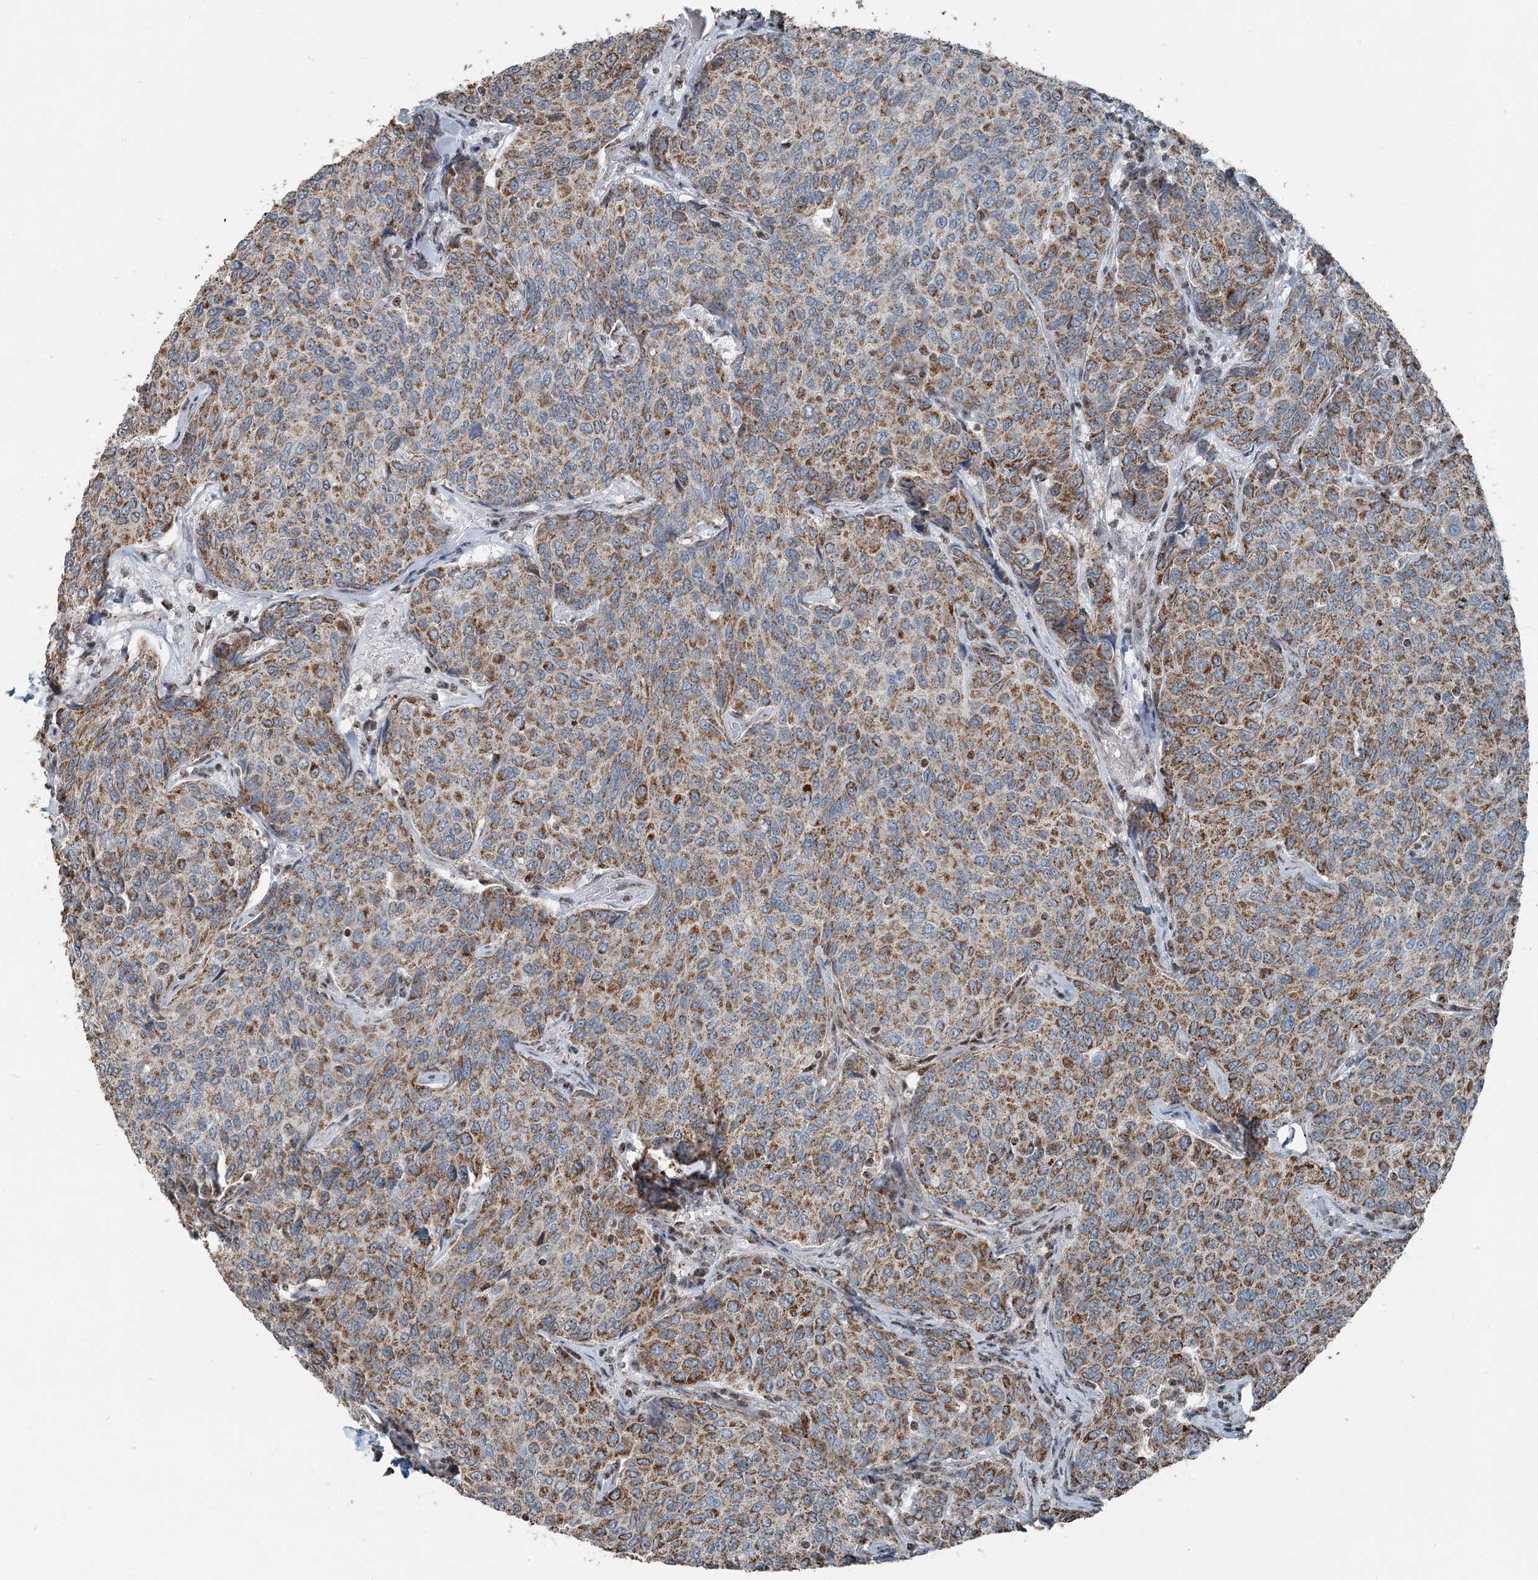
{"staining": {"intensity": "moderate", "quantity": ">75%", "location": "cytoplasmic/membranous"}, "tissue": "breast cancer", "cell_type": "Tumor cells", "image_type": "cancer", "snomed": [{"axis": "morphology", "description": "Duct carcinoma"}, {"axis": "topography", "description": "Breast"}], "caption": "Human breast infiltrating ductal carcinoma stained for a protein (brown) demonstrates moderate cytoplasmic/membranous positive staining in approximately >75% of tumor cells.", "gene": "SUCLG1", "patient": {"sex": "female", "age": 55}}